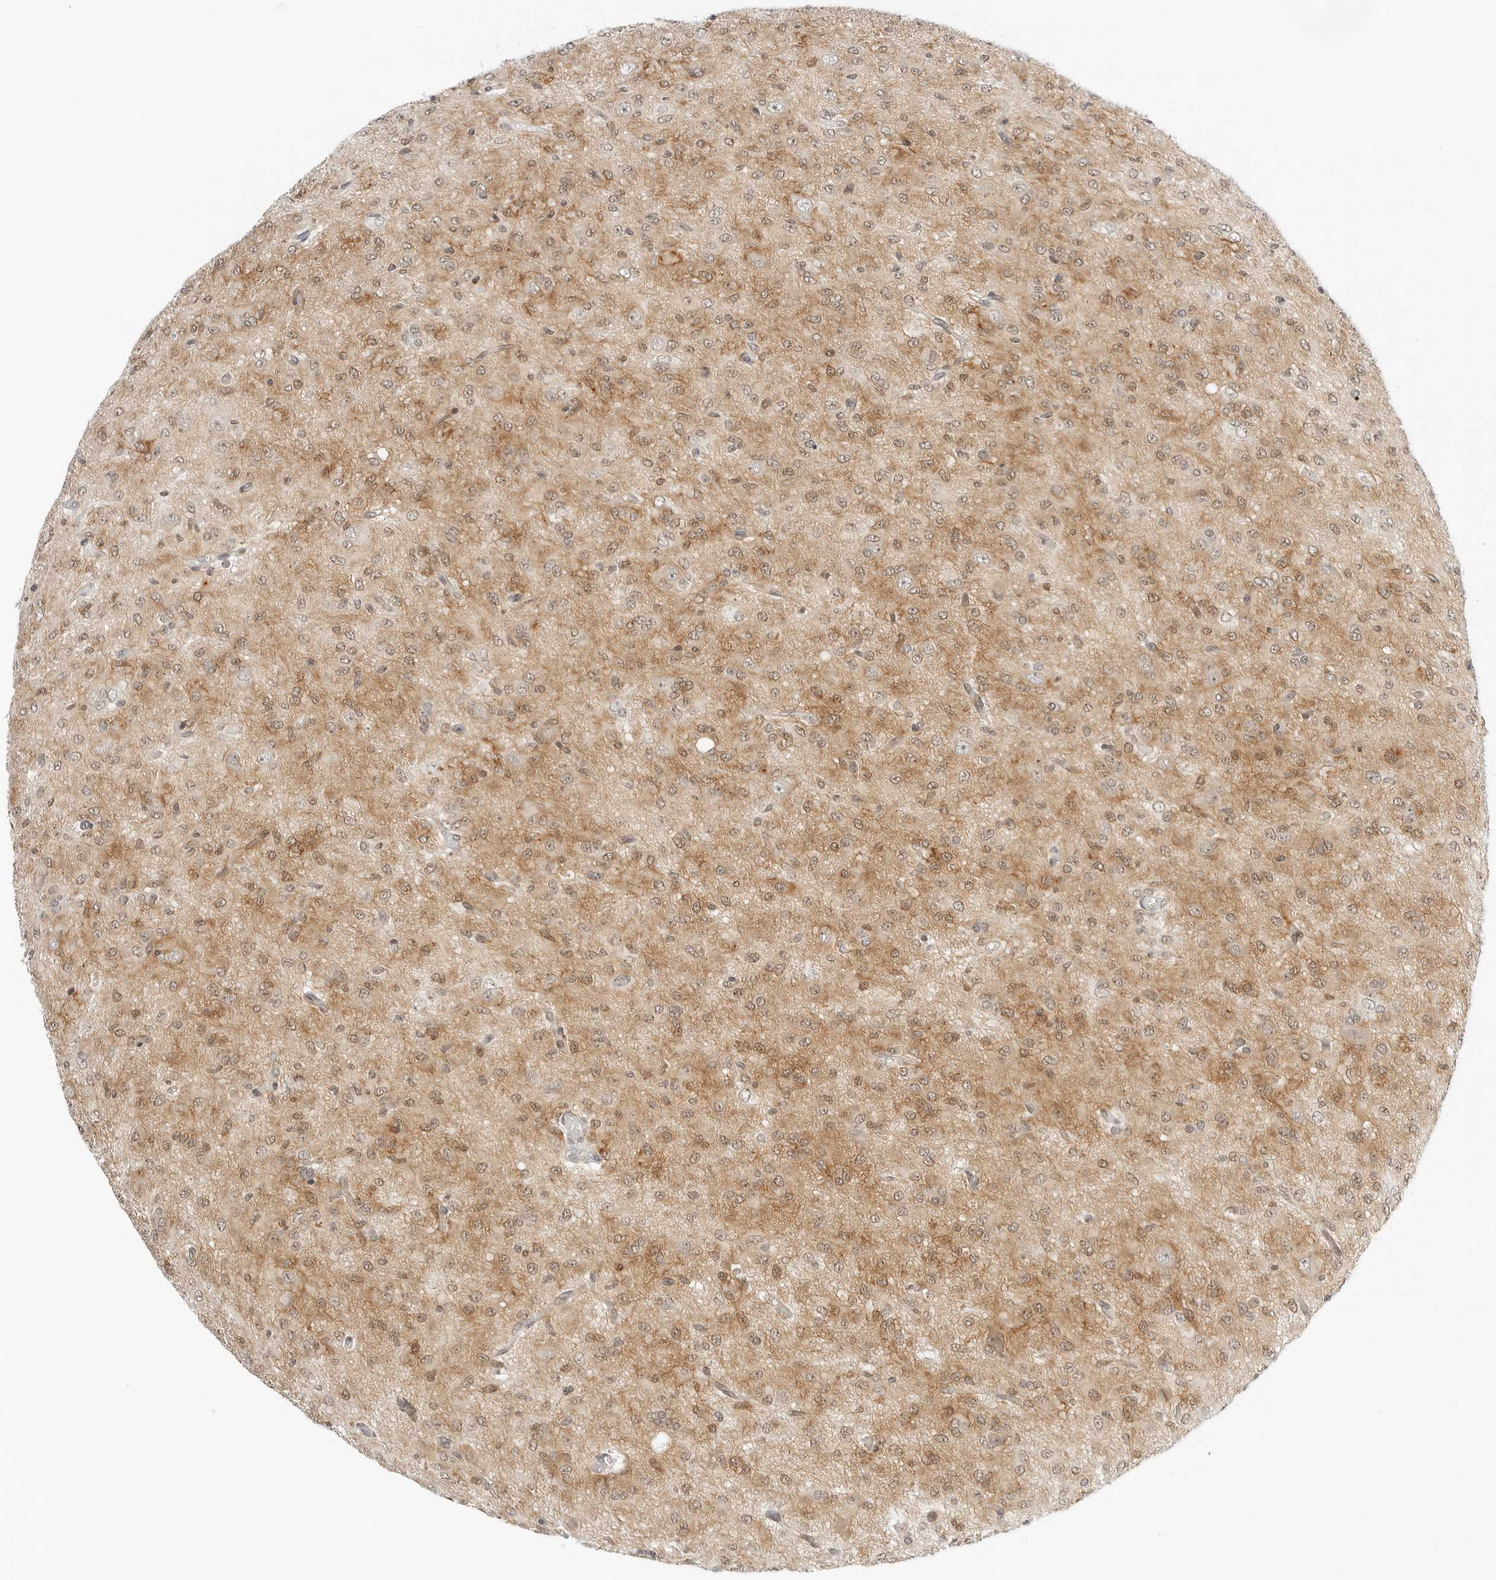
{"staining": {"intensity": "weak", "quantity": ">75%", "location": "nuclear"}, "tissue": "glioma", "cell_type": "Tumor cells", "image_type": "cancer", "snomed": [{"axis": "morphology", "description": "Glioma, malignant, High grade"}, {"axis": "topography", "description": "Brain"}], "caption": "Weak nuclear protein expression is present in about >75% of tumor cells in malignant glioma (high-grade).", "gene": "NEO1", "patient": {"sex": "female", "age": 59}}